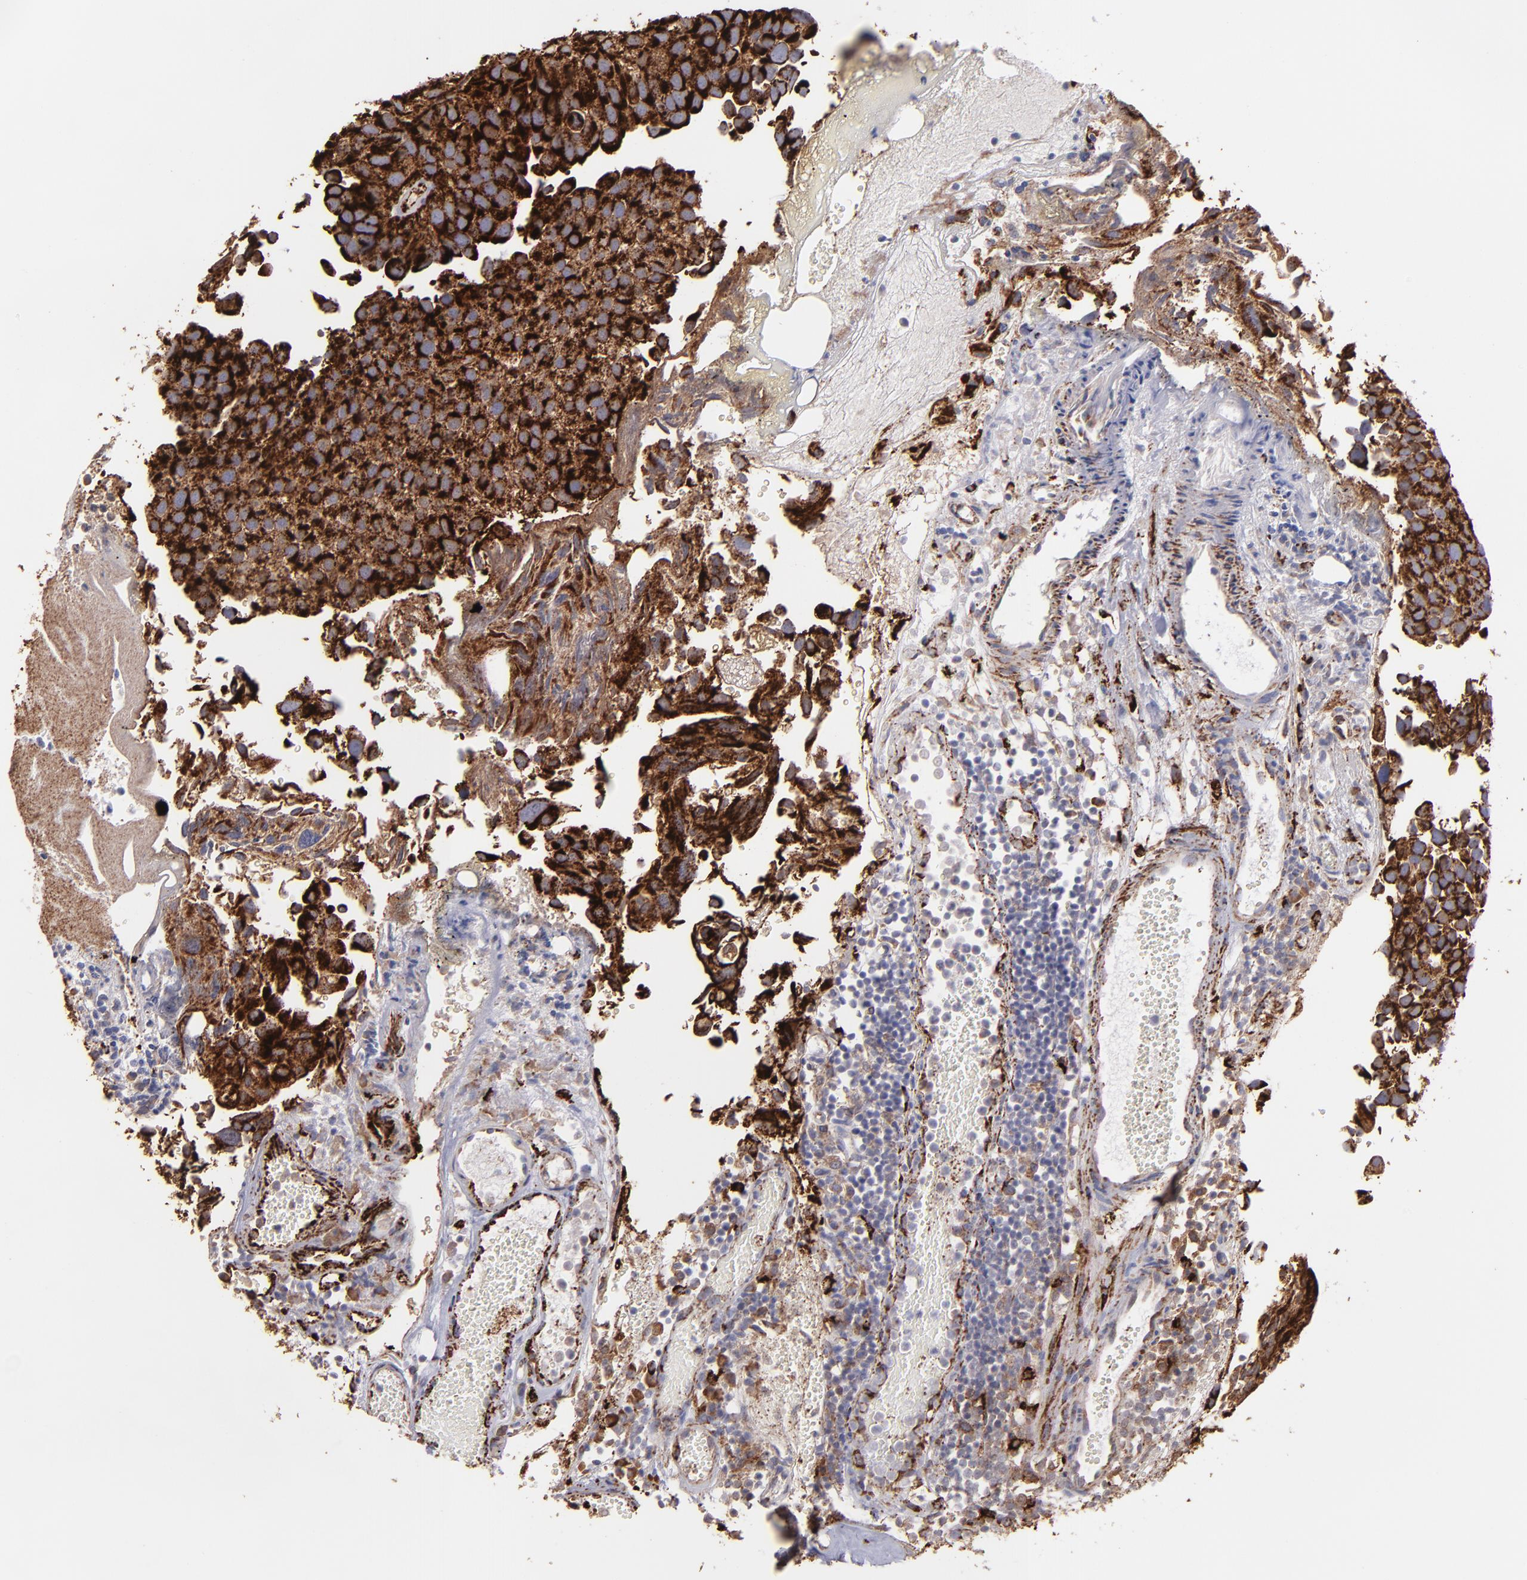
{"staining": {"intensity": "strong", "quantity": ">75%", "location": "cytoplasmic/membranous"}, "tissue": "urothelial cancer", "cell_type": "Tumor cells", "image_type": "cancer", "snomed": [{"axis": "morphology", "description": "Urothelial carcinoma, High grade"}, {"axis": "topography", "description": "Urinary bladder"}], "caption": "Immunohistochemical staining of urothelial carcinoma (high-grade) demonstrates high levels of strong cytoplasmic/membranous protein staining in about >75% of tumor cells. The protein is stained brown, and the nuclei are stained in blue (DAB IHC with brightfield microscopy, high magnification).", "gene": "MAOB", "patient": {"sex": "male", "age": 72}}